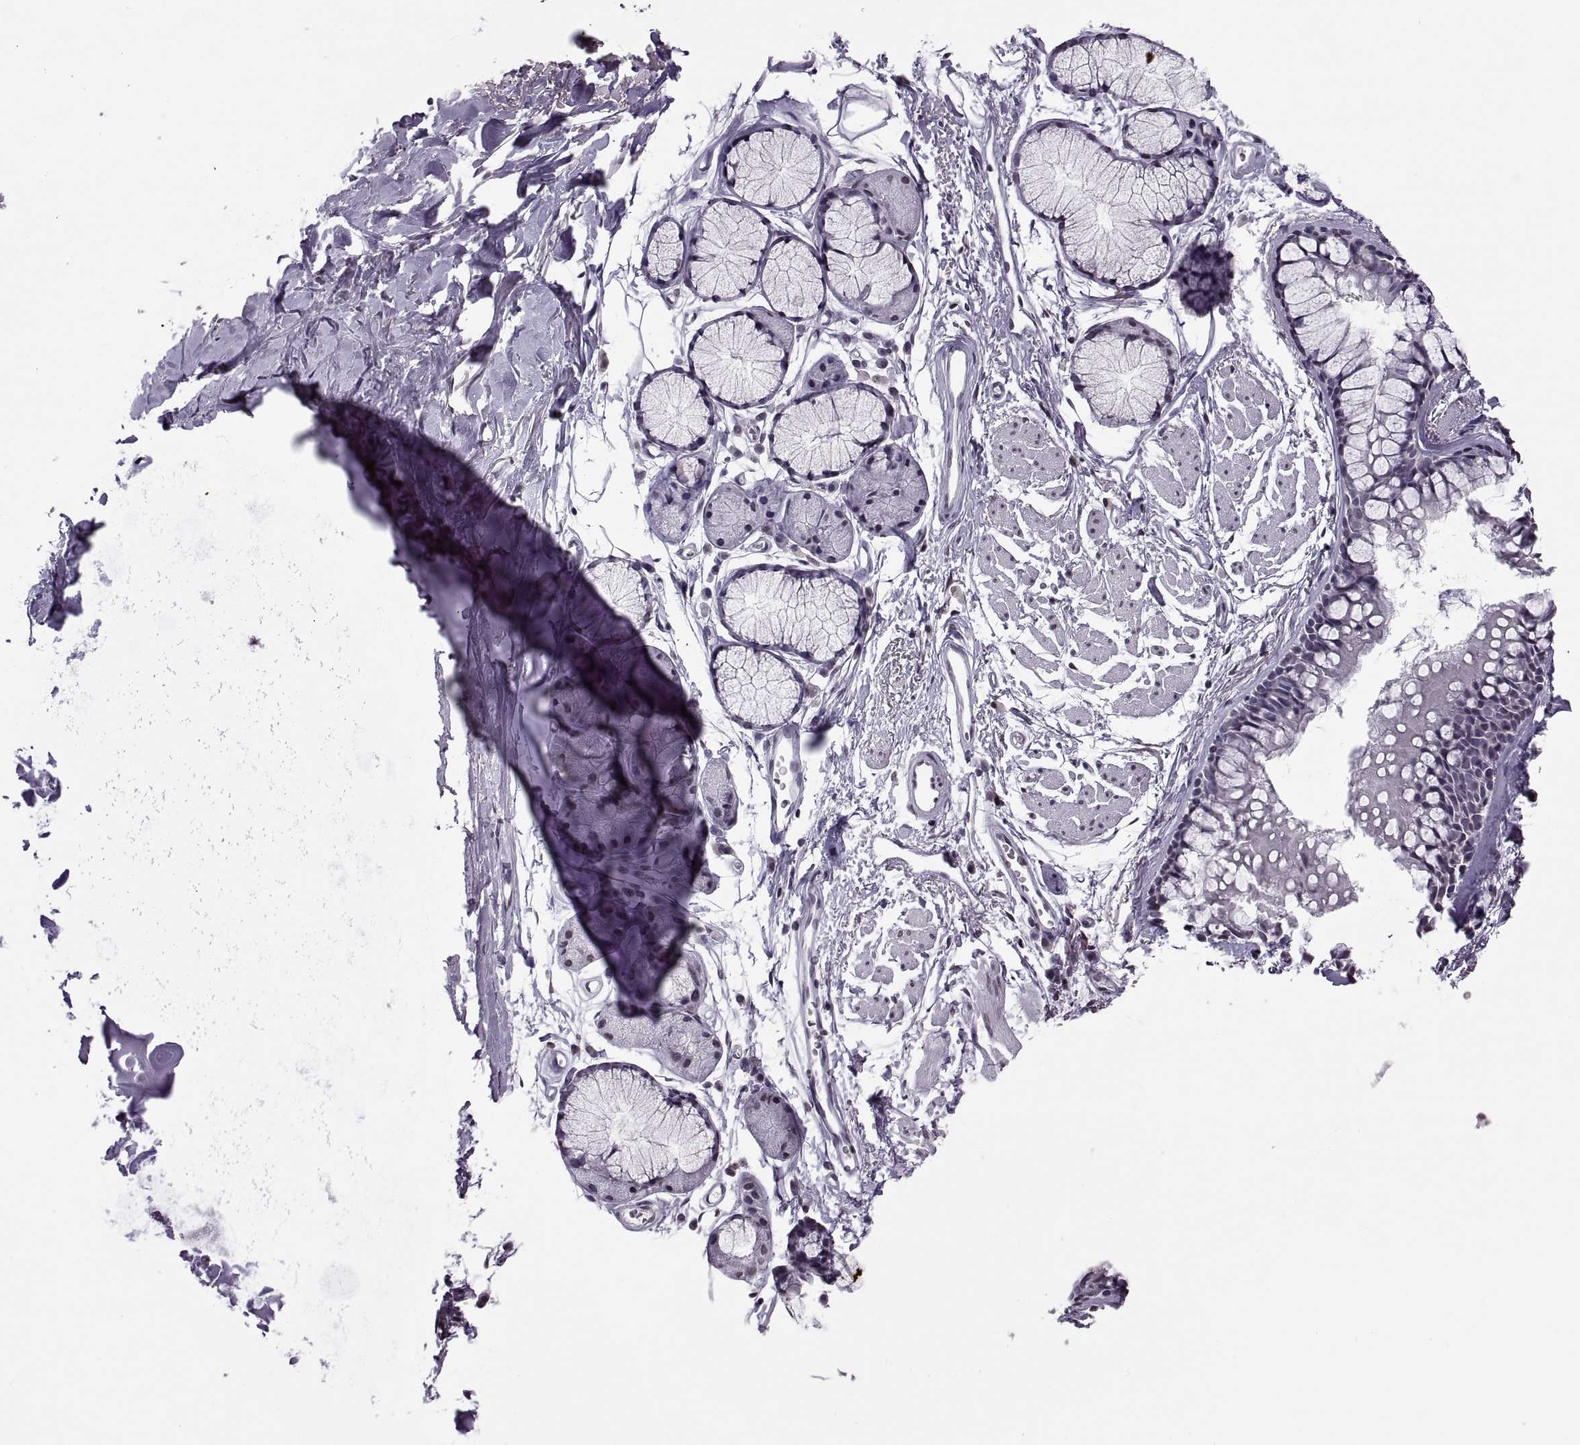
{"staining": {"intensity": "negative", "quantity": "none", "location": "none"}, "tissue": "soft tissue", "cell_type": "Chondrocytes", "image_type": "normal", "snomed": [{"axis": "morphology", "description": "Normal tissue, NOS"}, {"axis": "topography", "description": "Cartilage tissue"}, {"axis": "topography", "description": "Bronchus"}], "caption": "This micrograph is of benign soft tissue stained with IHC to label a protein in brown with the nuclei are counter-stained blue. There is no positivity in chondrocytes.", "gene": "H1", "patient": {"sex": "female", "age": 79}}